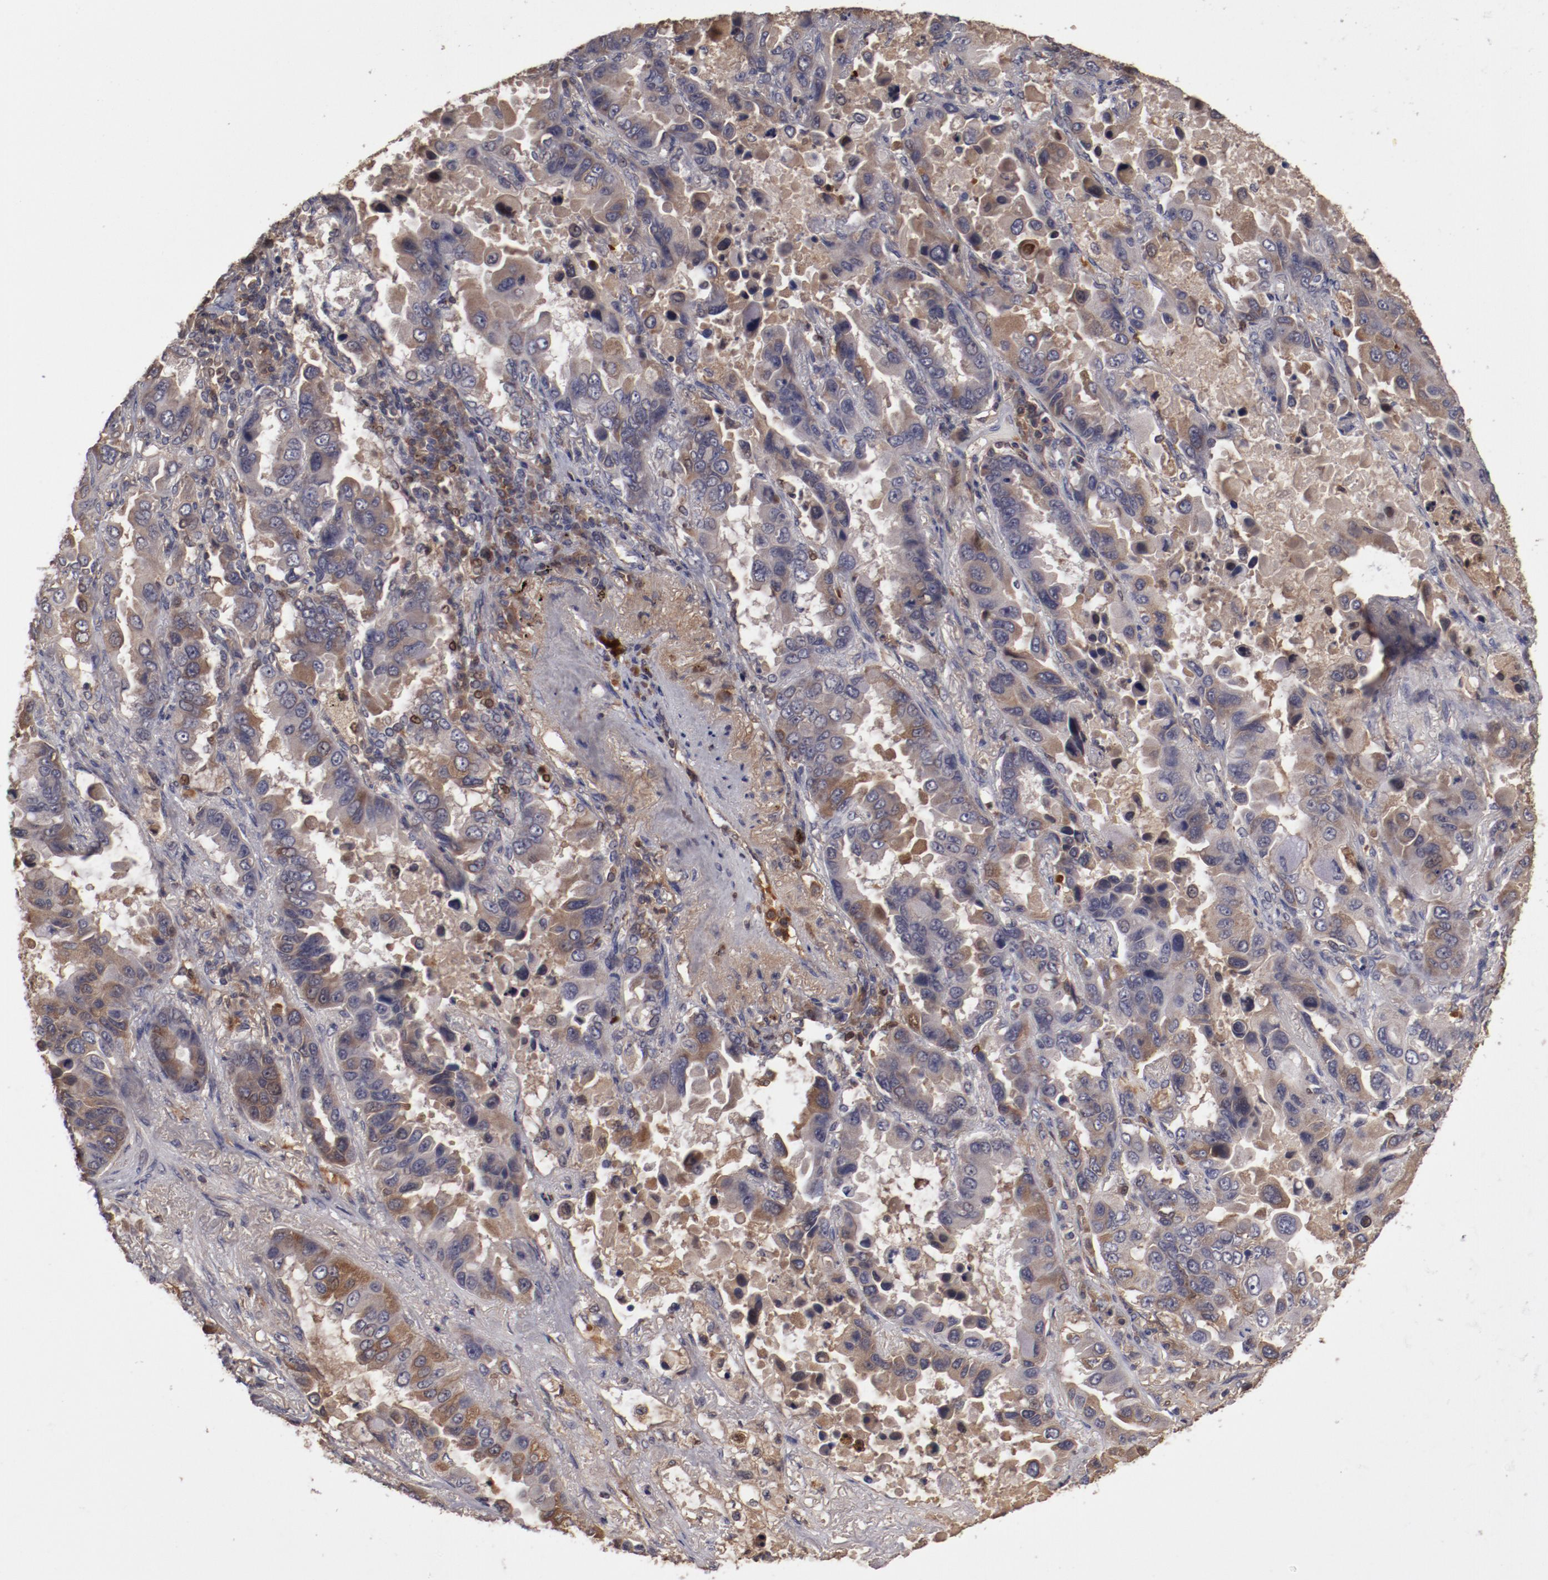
{"staining": {"intensity": "moderate", "quantity": "25%-75%", "location": "cytoplasmic/membranous"}, "tissue": "lung cancer", "cell_type": "Tumor cells", "image_type": "cancer", "snomed": [{"axis": "morphology", "description": "Adenocarcinoma, NOS"}, {"axis": "topography", "description": "Lung"}], "caption": "DAB (3,3'-diaminobenzidine) immunohistochemical staining of human lung adenocarcinoma reveals moderate cytoplasmic/membranous protein positivity in about 25%-75% of tumor cells. The staining is performed using DAB brown chromogen to label protein expression. The nuclei are counter-stained blue using hematoxylin.", "gene": "CP", "patient": {"sex": "male", "age": 64}}